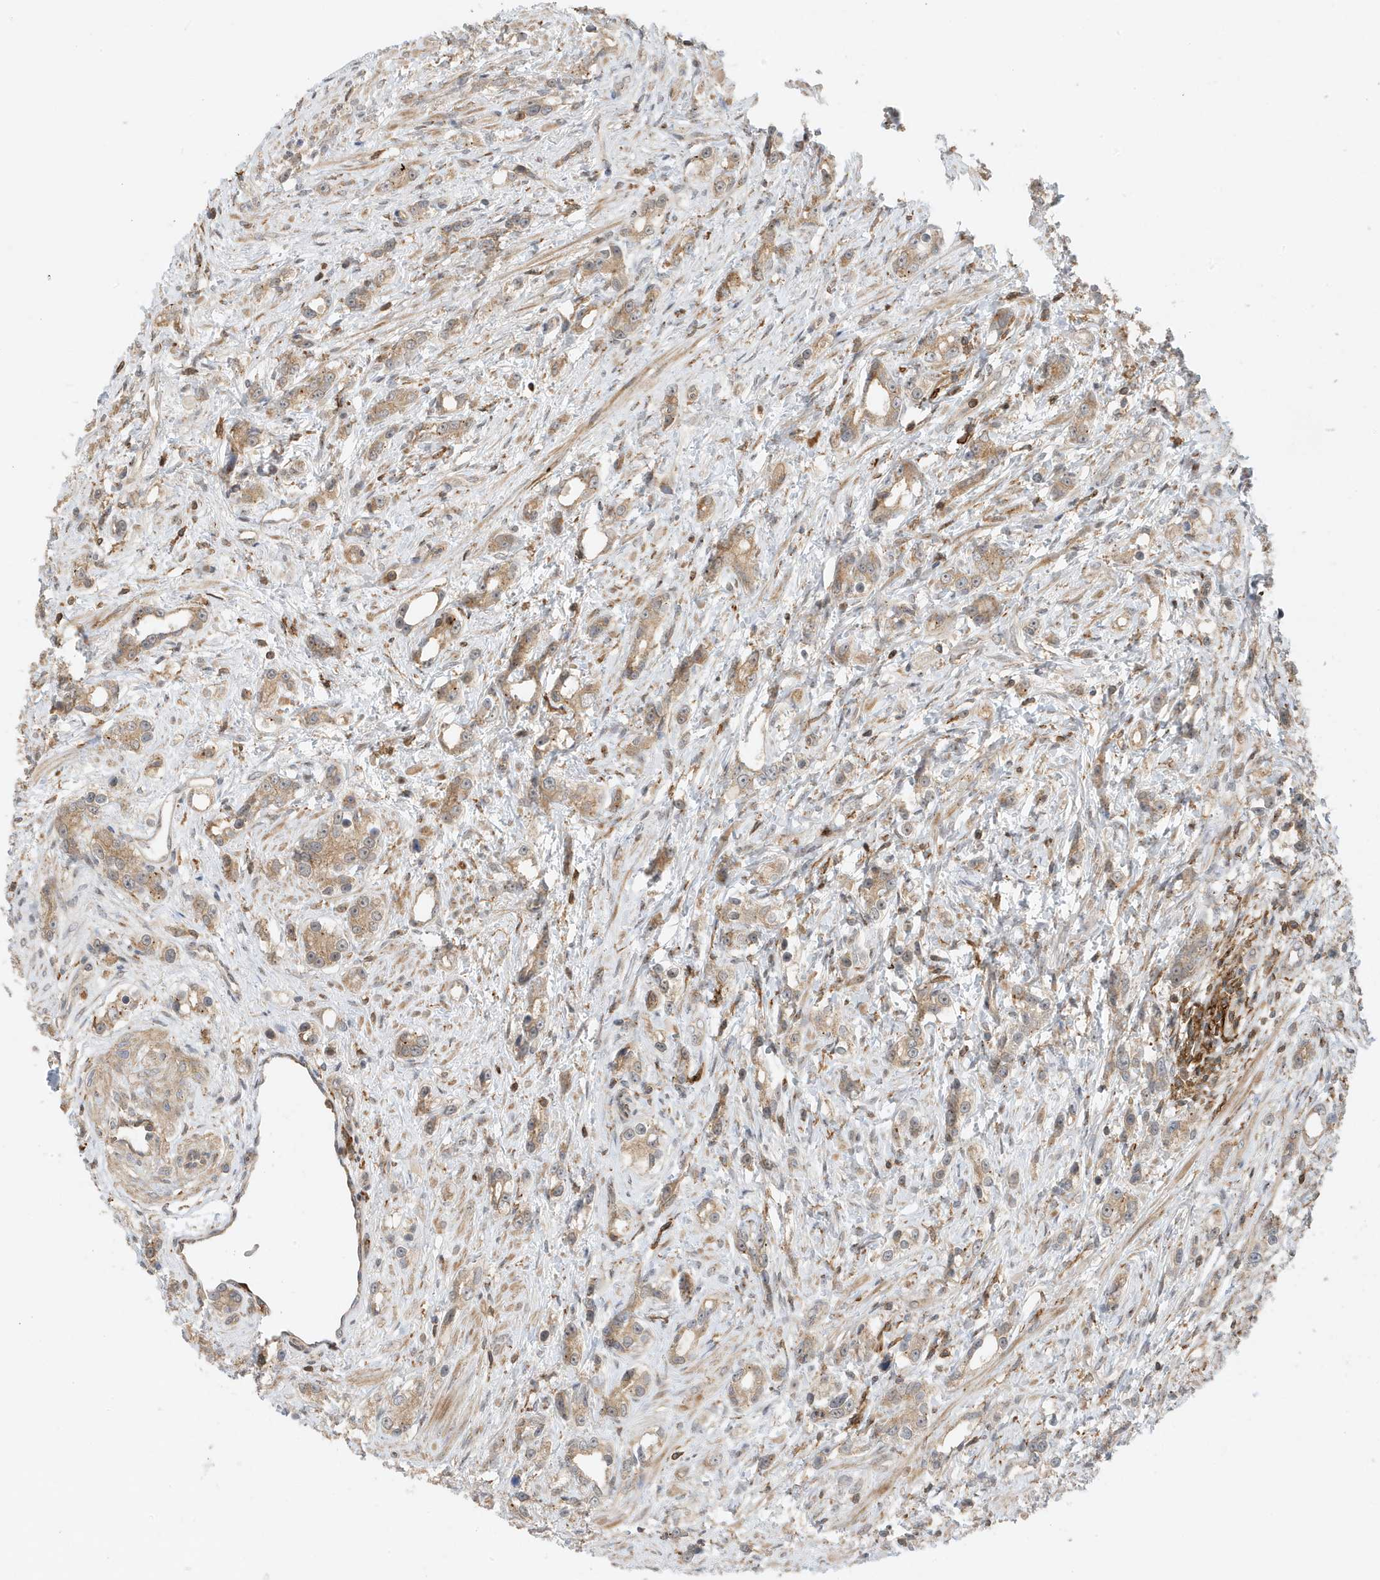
{"staining": {"intensity": "weak", "quantity": ">75%", "location": "cytoplasmic/membranous"}, "tissue": "prostate cancer", "cell_type": "Tumor cells", "image_type": "cancer", "snomed": [{"axis": "morphology", "description": "Adenocarcinoma, High grade"}, {"axis": "topography", "description": "Prostate"}], "caption": "Immunohistochemical staining of human high-grade adenocarcinoma (prostate) exhibits low levels of weak cytoplasmic/membranous staining in about >75% of tumor cells.", "gene": "TATDN3", "patient": {"sex": "male", "age": 63}}